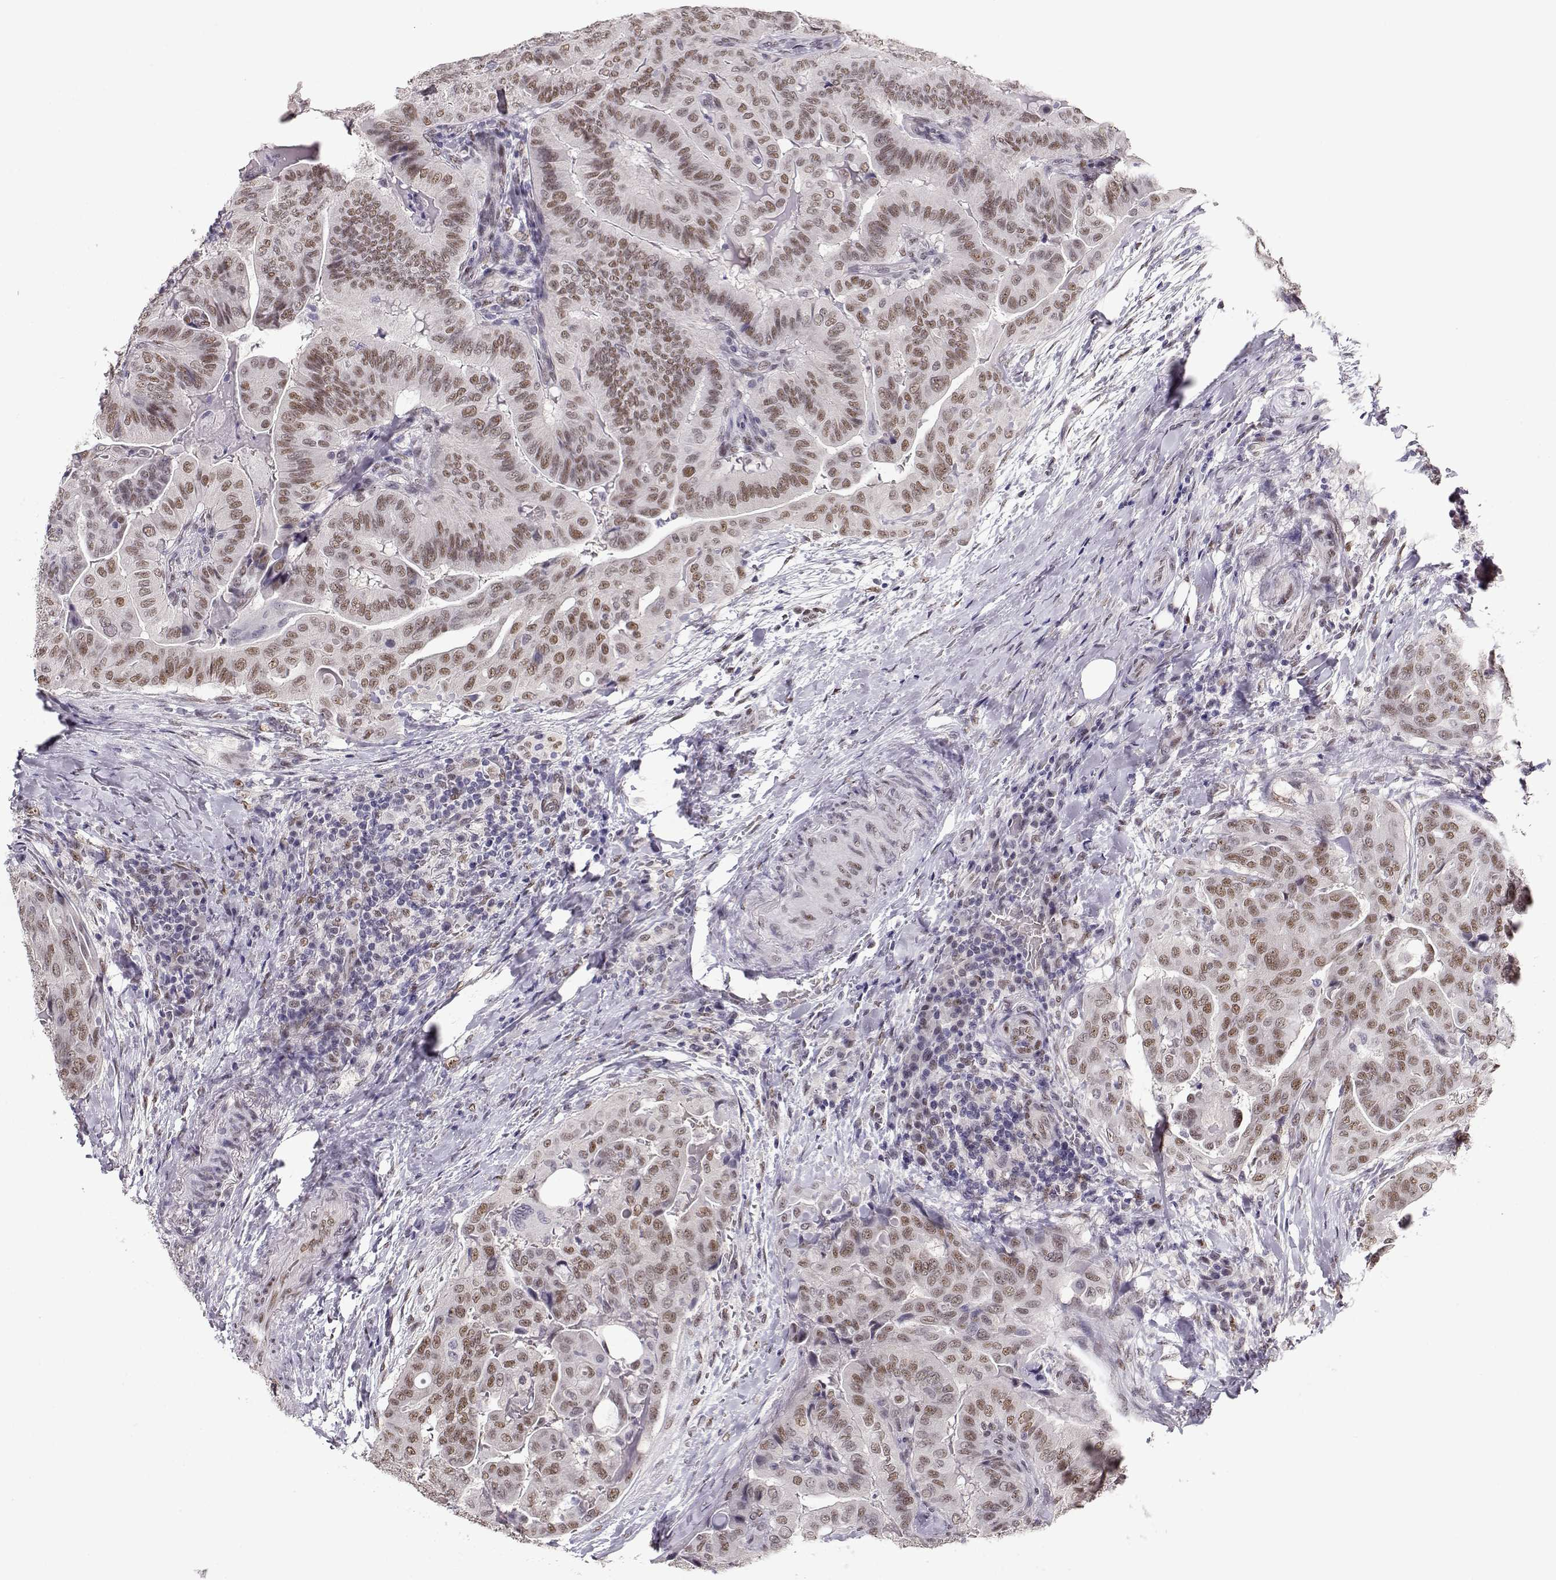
{"staining": {"intensity": "weak", "quantity": ">75%", "location": "nuclear"}, "tissue": "thyroid cancer", "cell_type": "Tumor cells", "image_type": "cancer", "snomed": [{"axis": "morphology", "description": "Papillary adenocarcinoma, NOS"}, {"axis": "topography", "description": "Thyroid gland"}], "caption": "Tumor cells show low levels of weak nuclear staining in about >75% of cells in human thyroid cancer.", "gene": "POLI", "patient": {"sex": "female", "age": 68}}